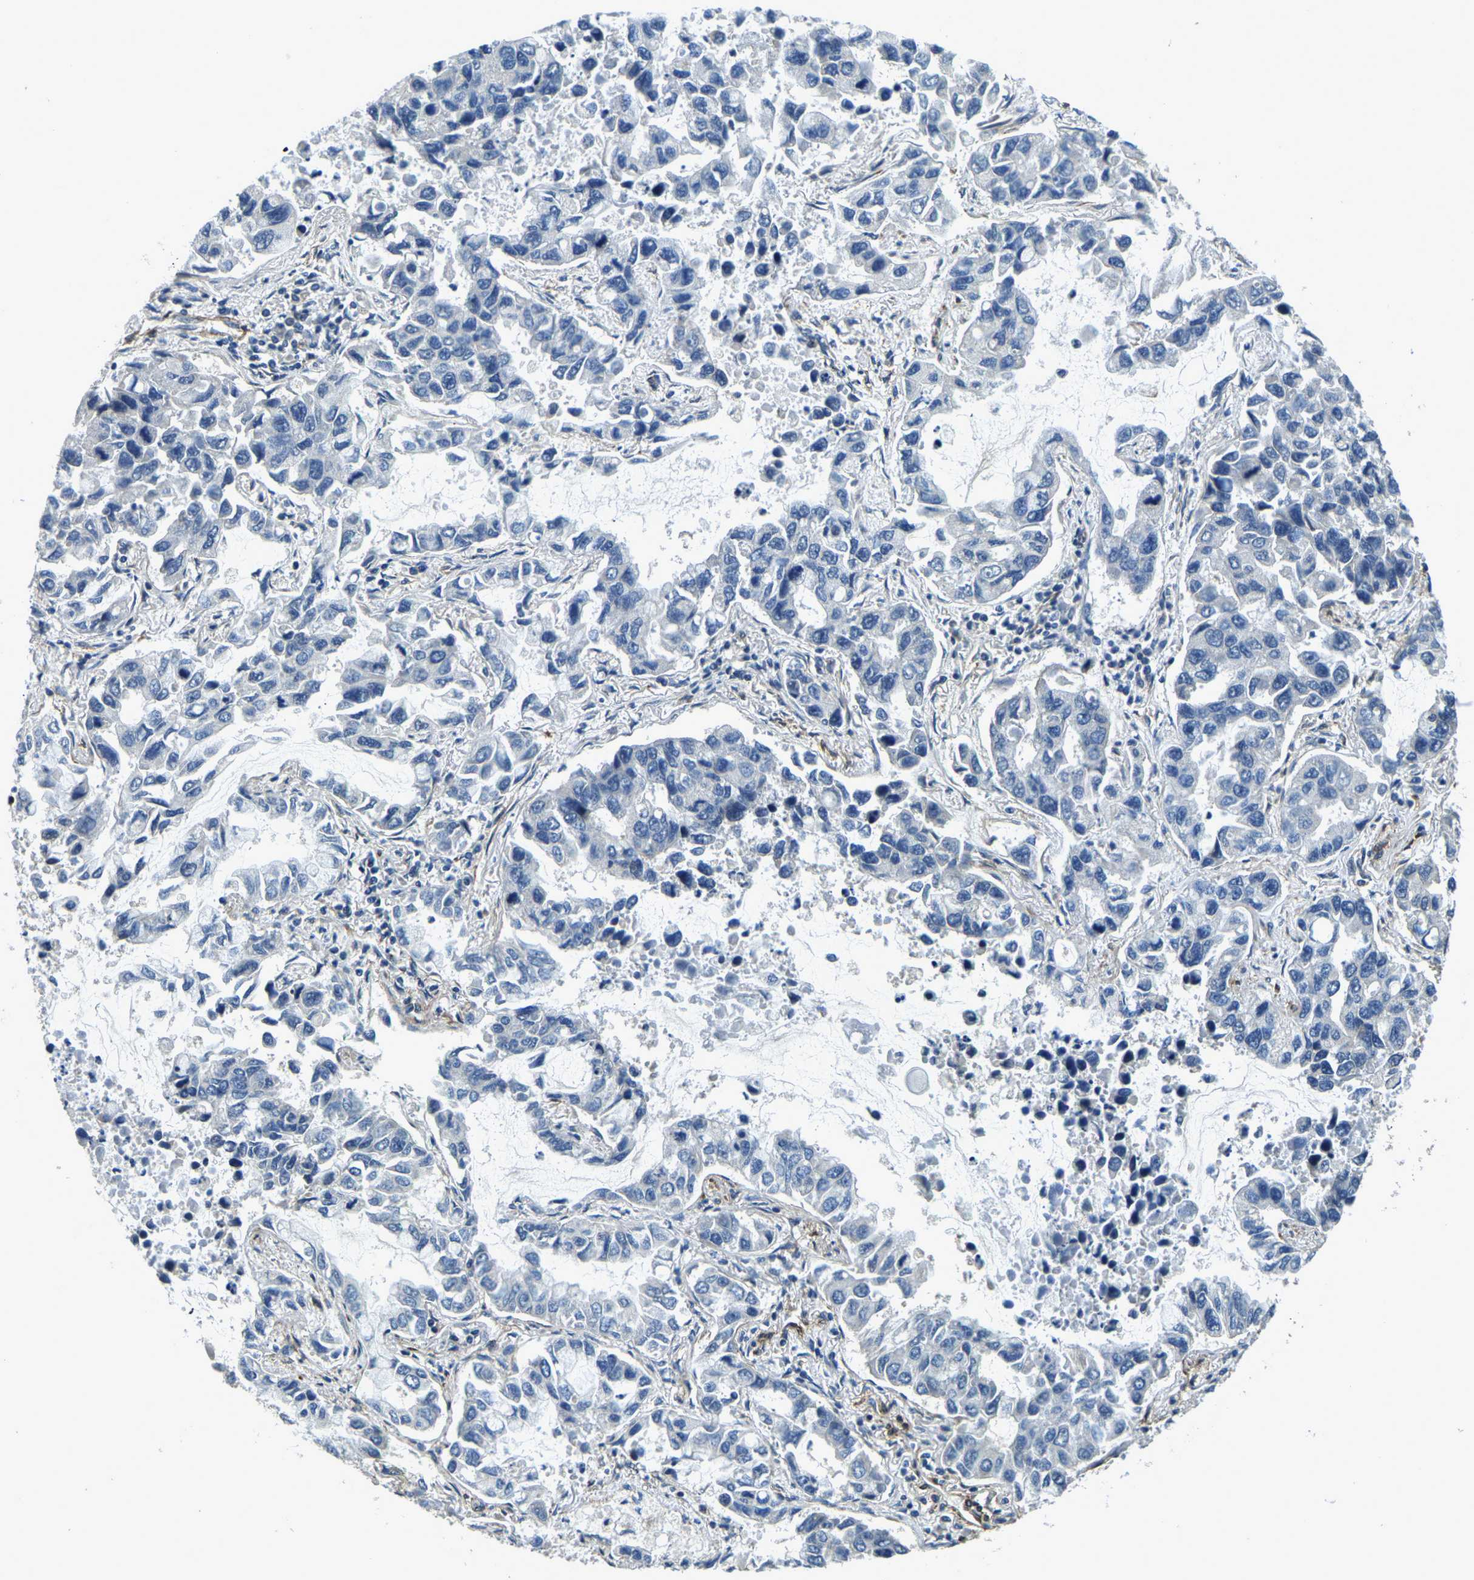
{"staining": {"intensity": "negative", "quantity": "none", "location": "none"}, "tissue": "lung cancer", "cell_type": "Tumor cells", "image_type": "cancer", "snomed": [{"axis": "morphology", "description": "Adenocarcinoma, NOS"}, {"axis": "topography", "description": "Lung"}], "caption": "Tumor cells are negative for protein expression in human adenocarcinoma (lung).", "gene": "RNF39", "patient": {"sex": "male", "age": 64}}